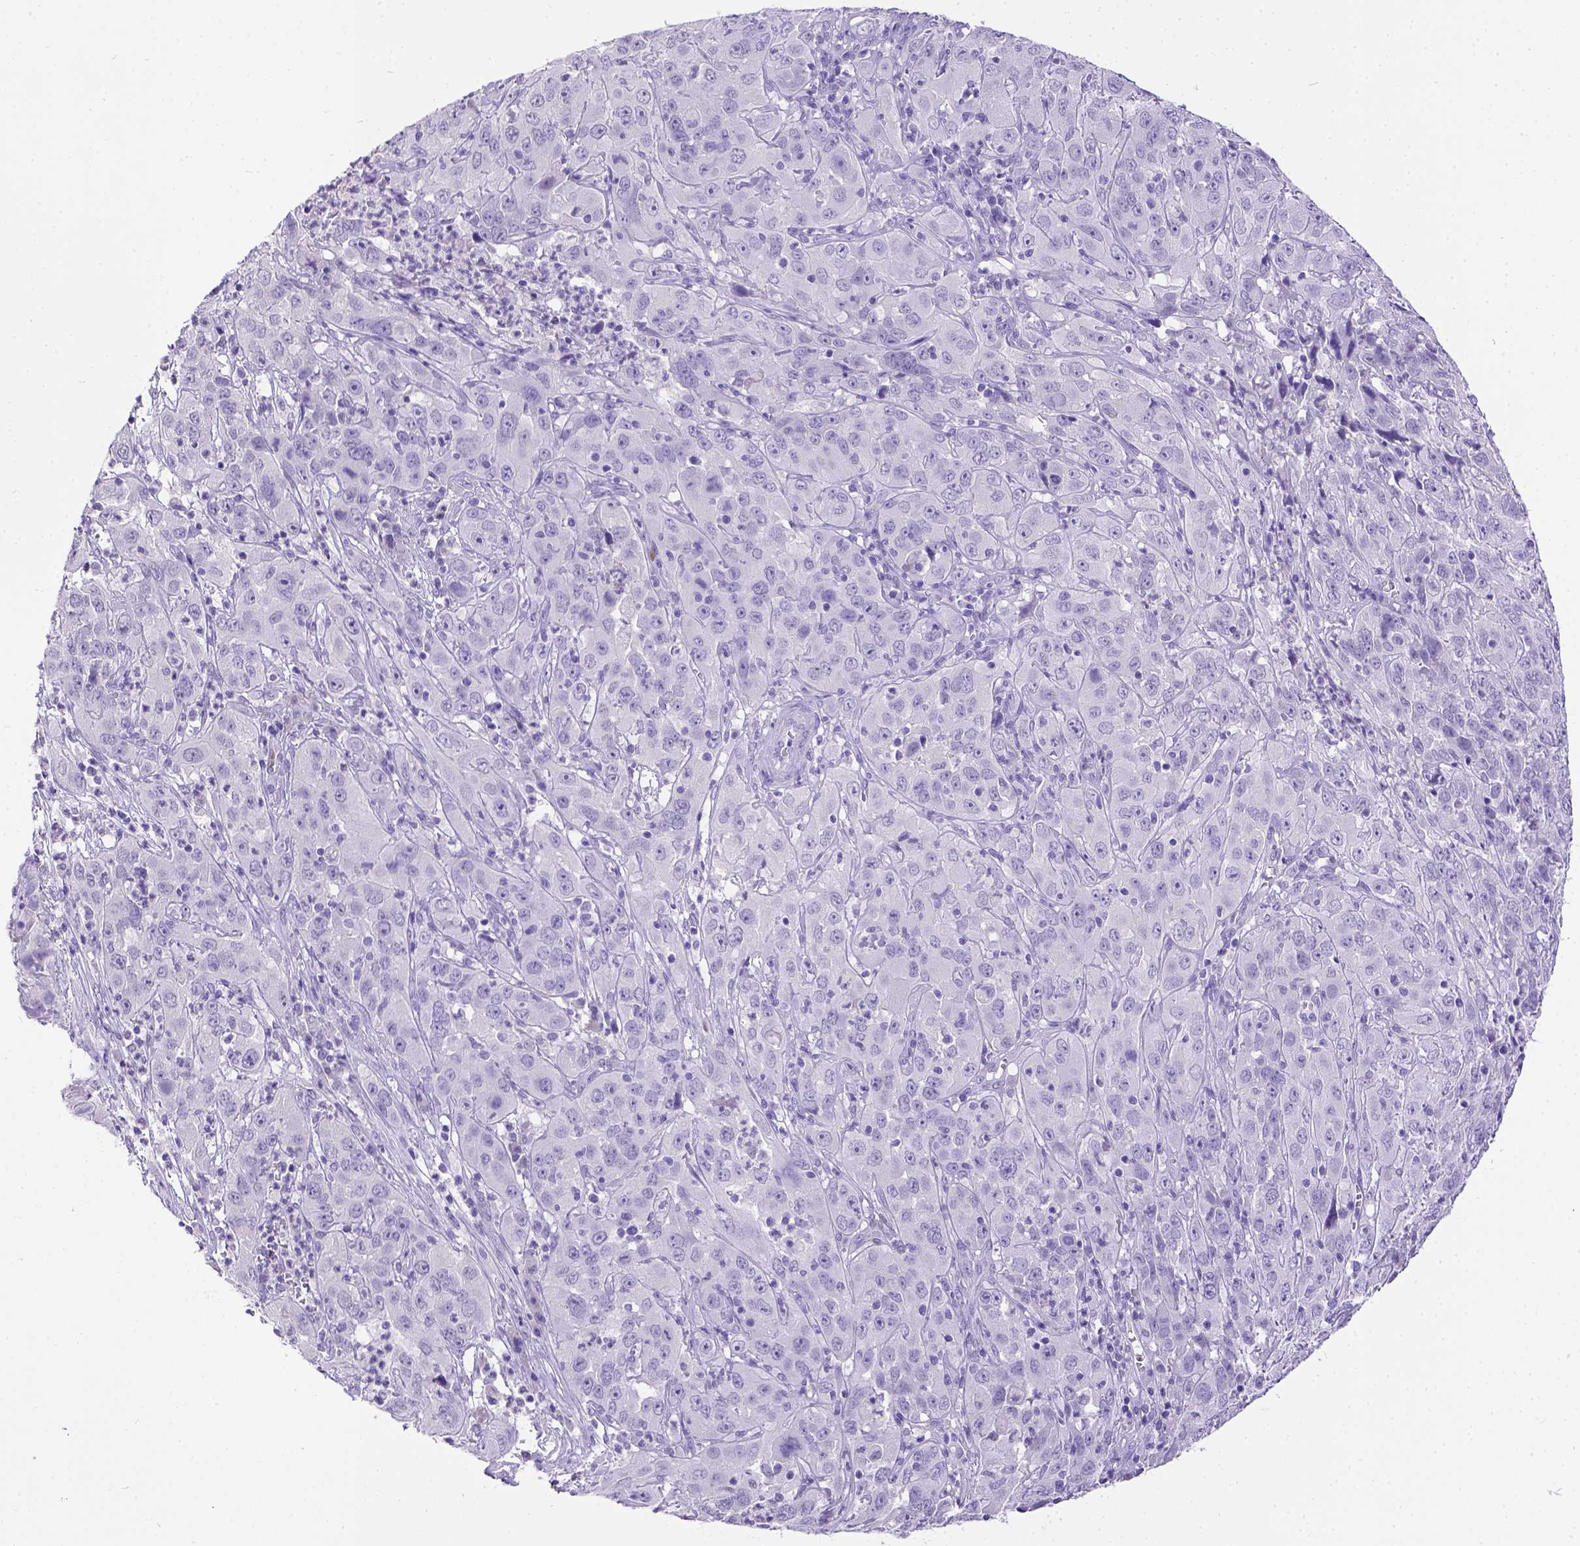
{"staining": {"intensity": "negative", "quantity": "none", "location": "none"}, "tissue": "cervical cancer", "cell_type": "Tumor cells", "image_type": "cancer", "snomed": [{"axis": "morphology", "description": "Squamous cell carcinoma, NOS"}, {"axis": "topography", "description": "Cervix"}], "caption": "Protein analysis of cervical cancer (squamous cell carcinoma) displays no significant expression in tumor cells.", "gene": "ESR1", "patient": {"sex": "female", "age": 32}}